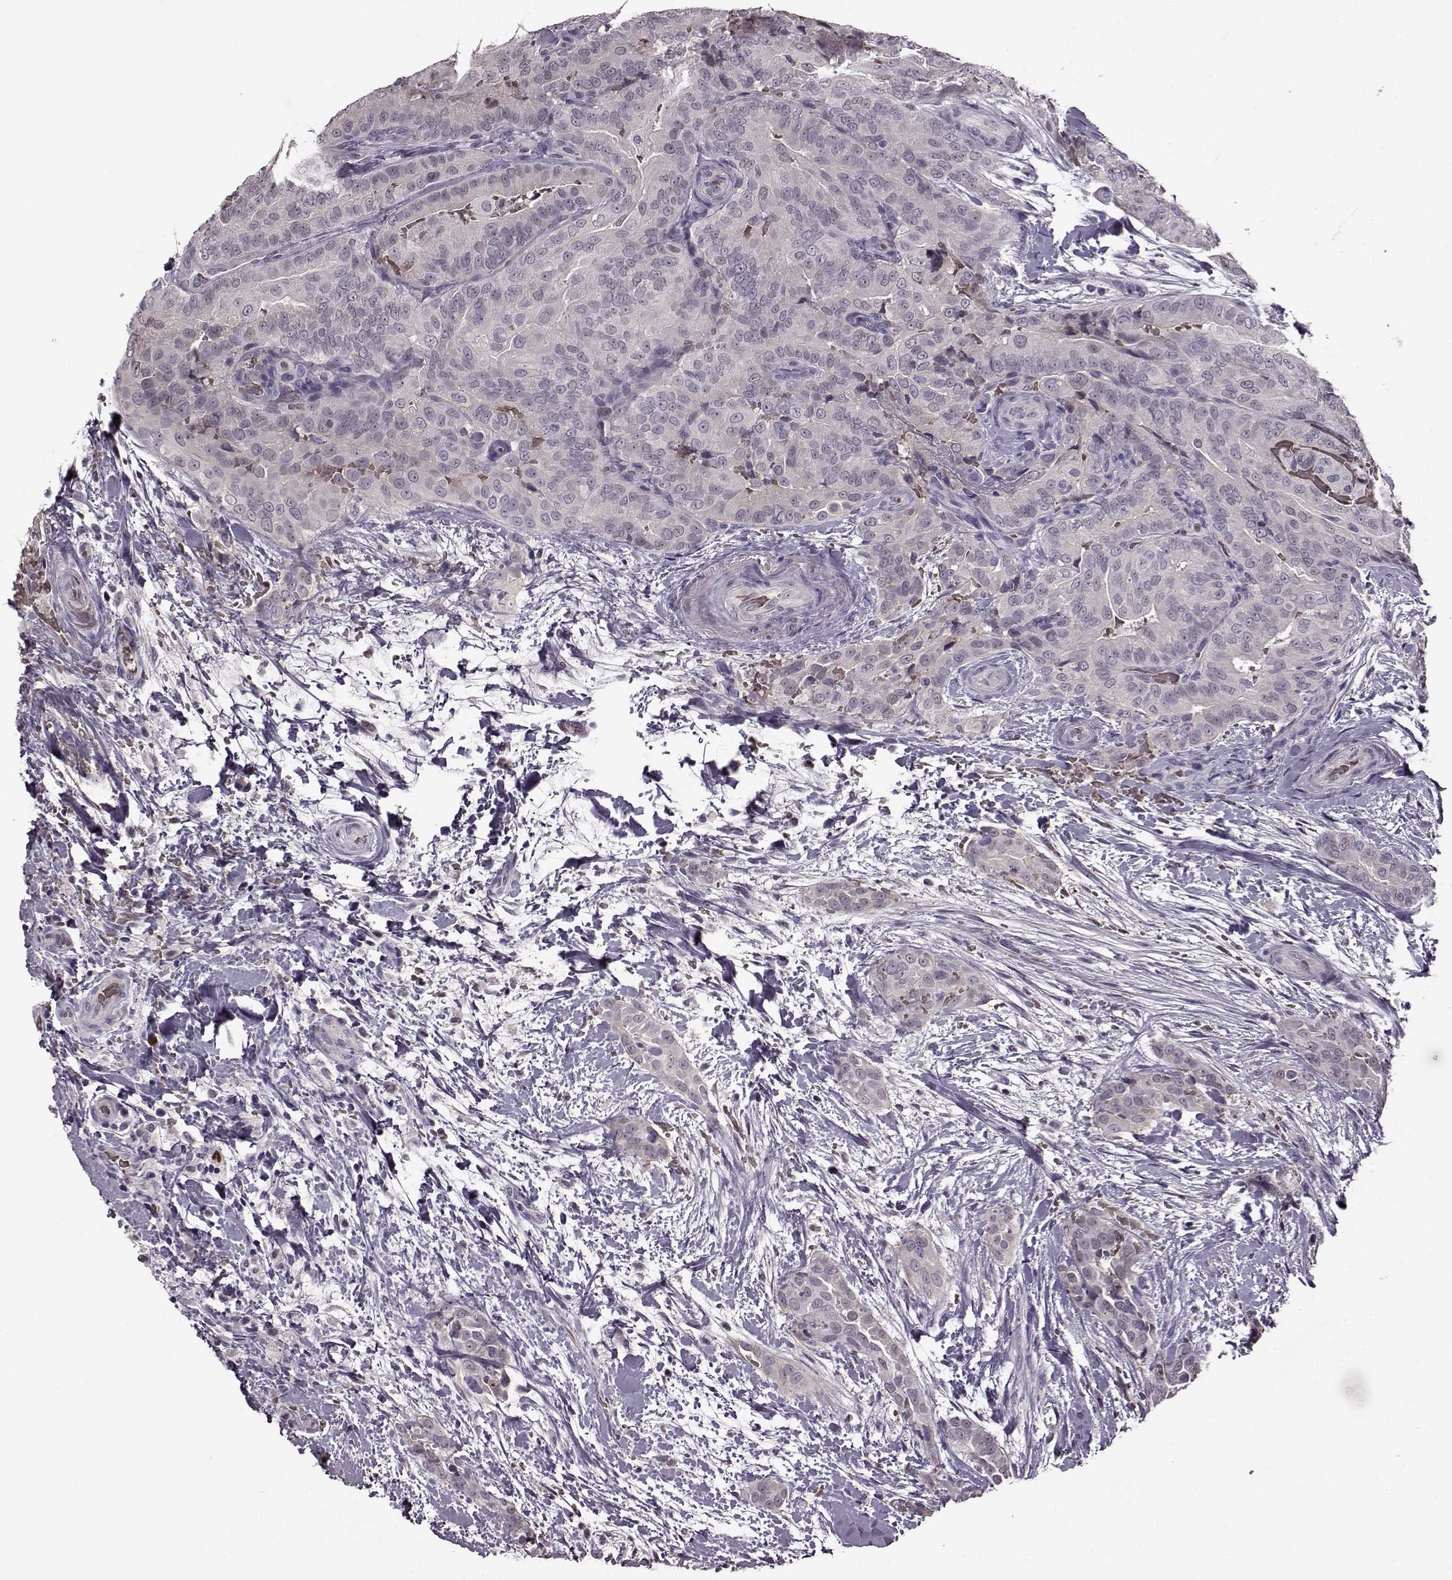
{"staining": {"intensity": "negative", "quantity": "none", "location": "none"}, "tissue": "thyroid cancer", "cell_type": "Tumor cells", "image_type": "cancer", "snomed": [{"axis": "morphology", "description": "Papillary adenocarcinoma, NOS"}, {"axis": "topography", "description": "Thyroid gland"}], "caption": "Tumor cells show no significant expression in thyroid cancer (papillary adenocarcinoma). (IHC, brightfield microscopy, high magnification).", "gene": "CNGA3", "patient": {"sex": "male", "age": 61}}